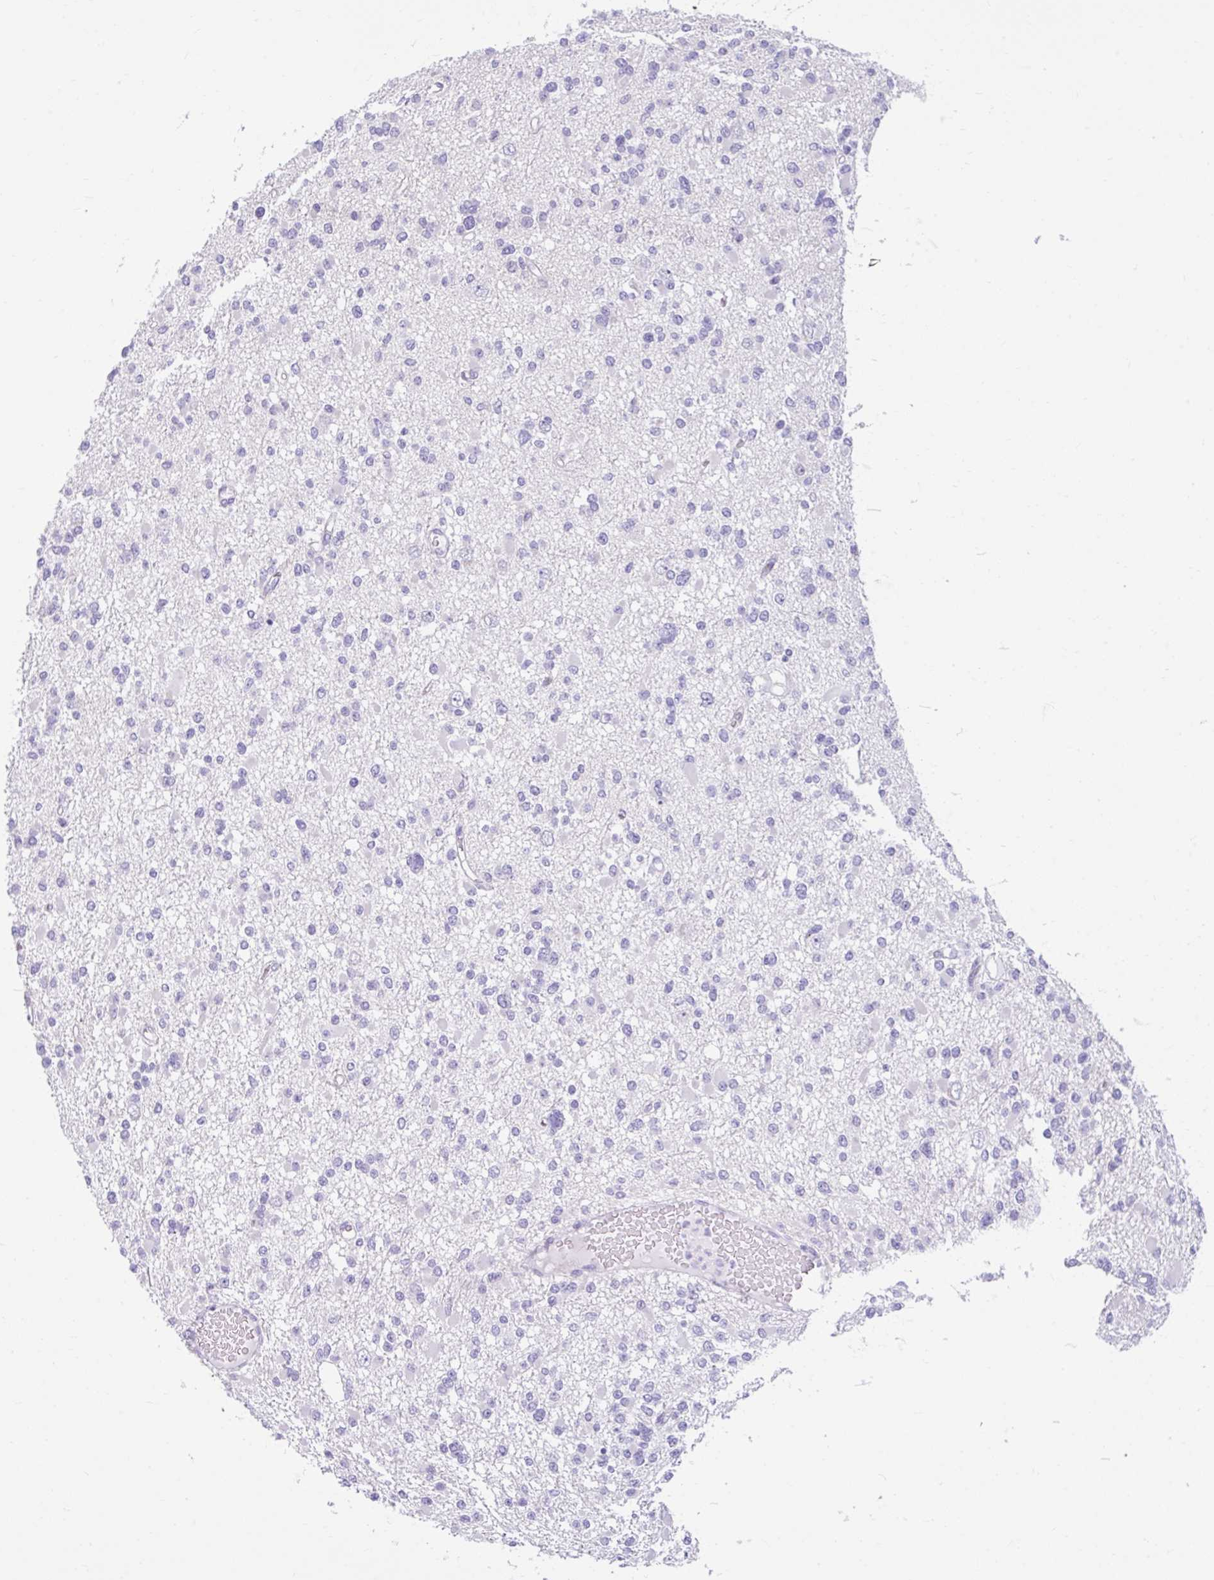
{"staining": {"intensity": "negative", "quantity": "none", "location": "none"}, "tissue": "glioma", "cell_type": "Tumor cells", "image_type": "cancer", "snomed": [{"axis": "morphology", "description": "Glioma, malignant, Low grade"}, {"axis": "topography", "description": "Brain"}], "caption": "Immunohistochemistry image of neoplastic tissue: human malignant glioma (low-grade) stained with DAB reveals no significant protein staining in tumor cells.", "gene": "FAM153A", "patient": {"sex": "female", "age": 22}}